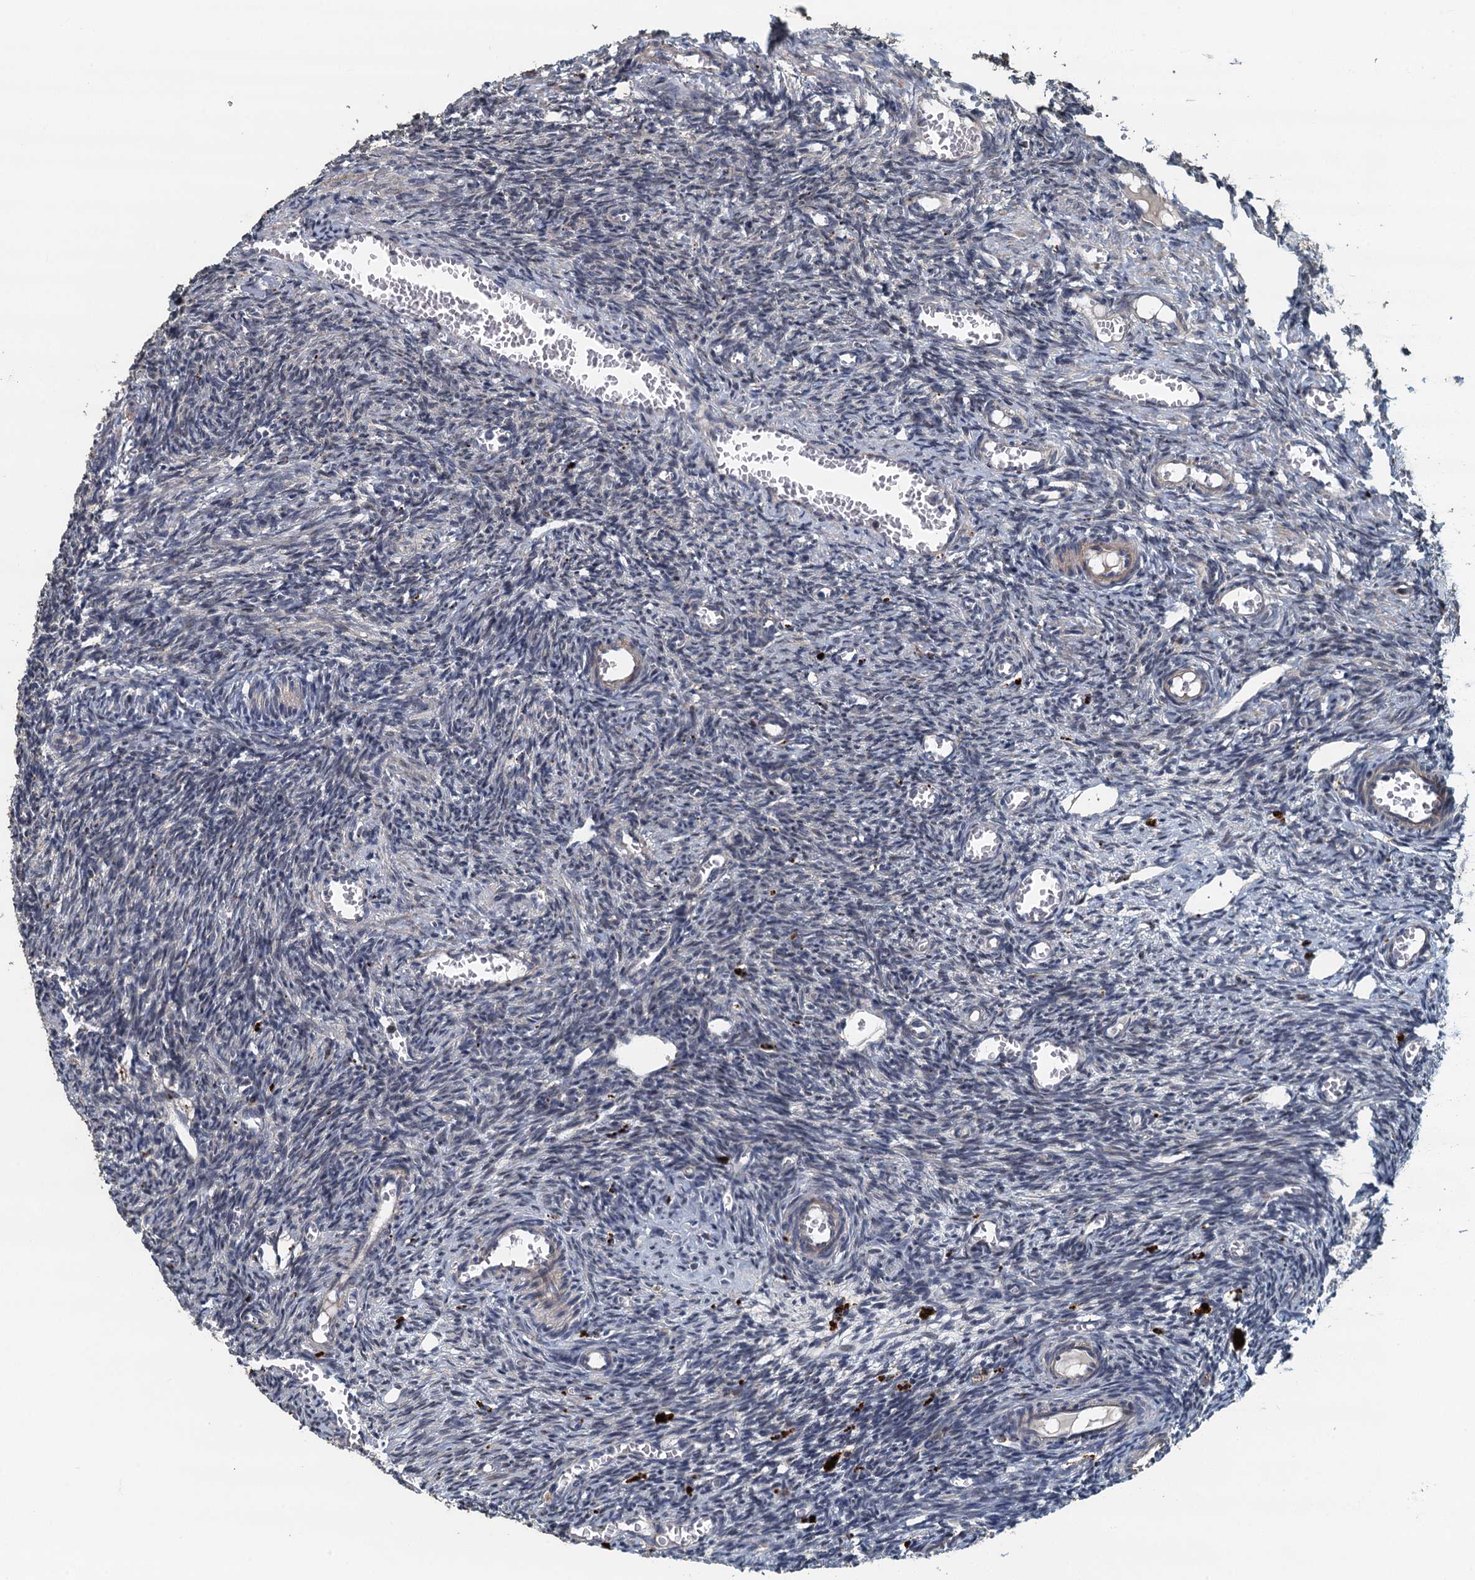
{"staining": {"intensity": "negative", "quantity": "none", "location": "none"}, "tissue": "ovary", "cell_type": "Follicle cells", "image_type": "normal", "snomed": [{"axis": "morphology", "description": "Normal tissue, NOS"}, {"axis": "topography", "description": "Ovary"}], "caption": "IHC of benign human ovary displays no positivity in follicle cells. The staining was performed using DAB (3,3'-diaminobenzidine) to visualize the protein expression in brown, while the nuclei were stained in blue with hematoxylin (Magnification: 20x).", "gene": "AGRN", "patient": {"sex": "female", "age": 27}}